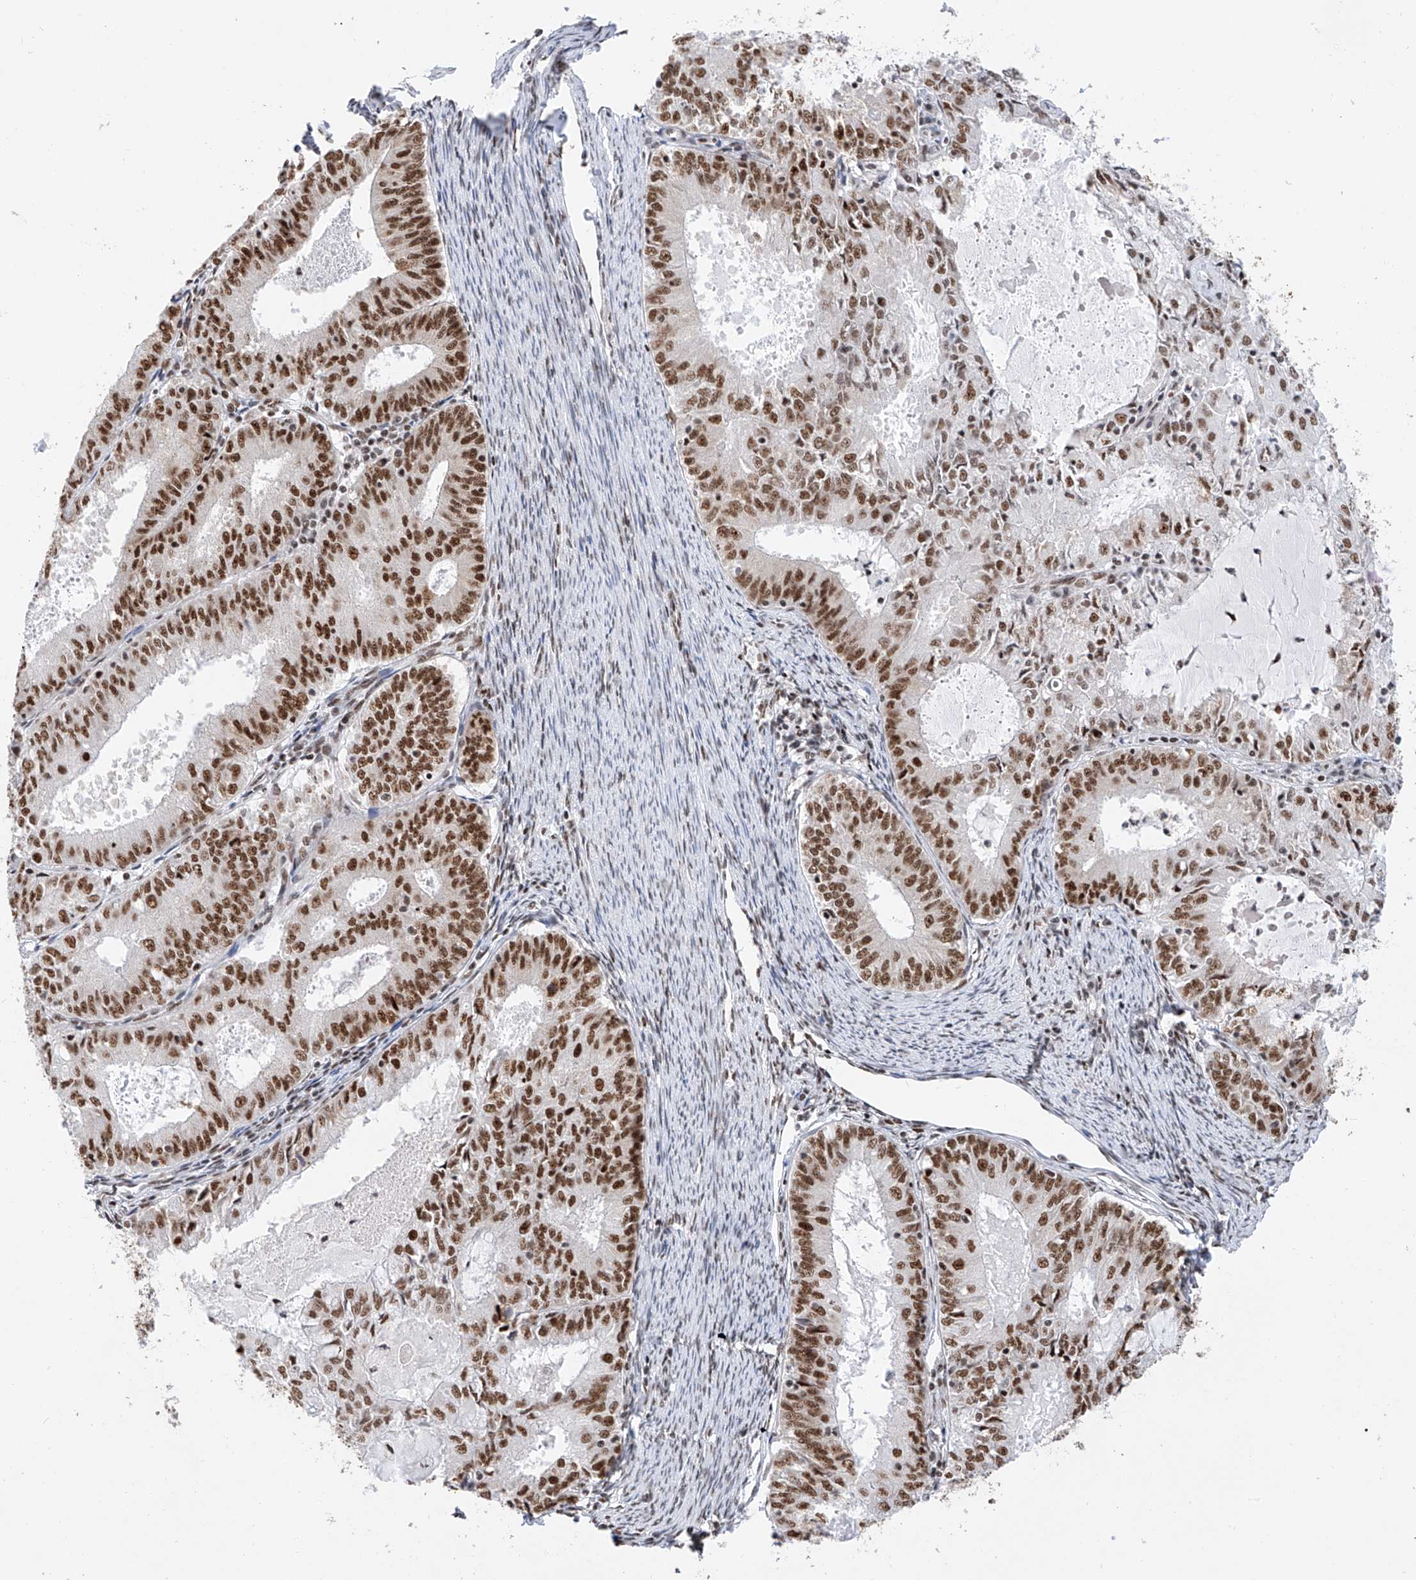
{"staining": {"intensity": "strong", "quantity": ">75%", "location": "nuclear"}, "tissue": "endometrial cancer", "cell_type": "Tumor cells", "image_type": "cancer", "snomed": [{"axis": "morphology", "description": "Adenocarcinoma, NOS"}, {"axis": "topography", "description": "Endometrium"}], "caption": "Endometrial cancer (adenocarcinoma) was stained to show a protein in brown. There is high levels of strong nuclear positivity in approximately >75% of tumor cells.", "gene": "SRSF6", "patient": {"sex": "female", "age": 57}}